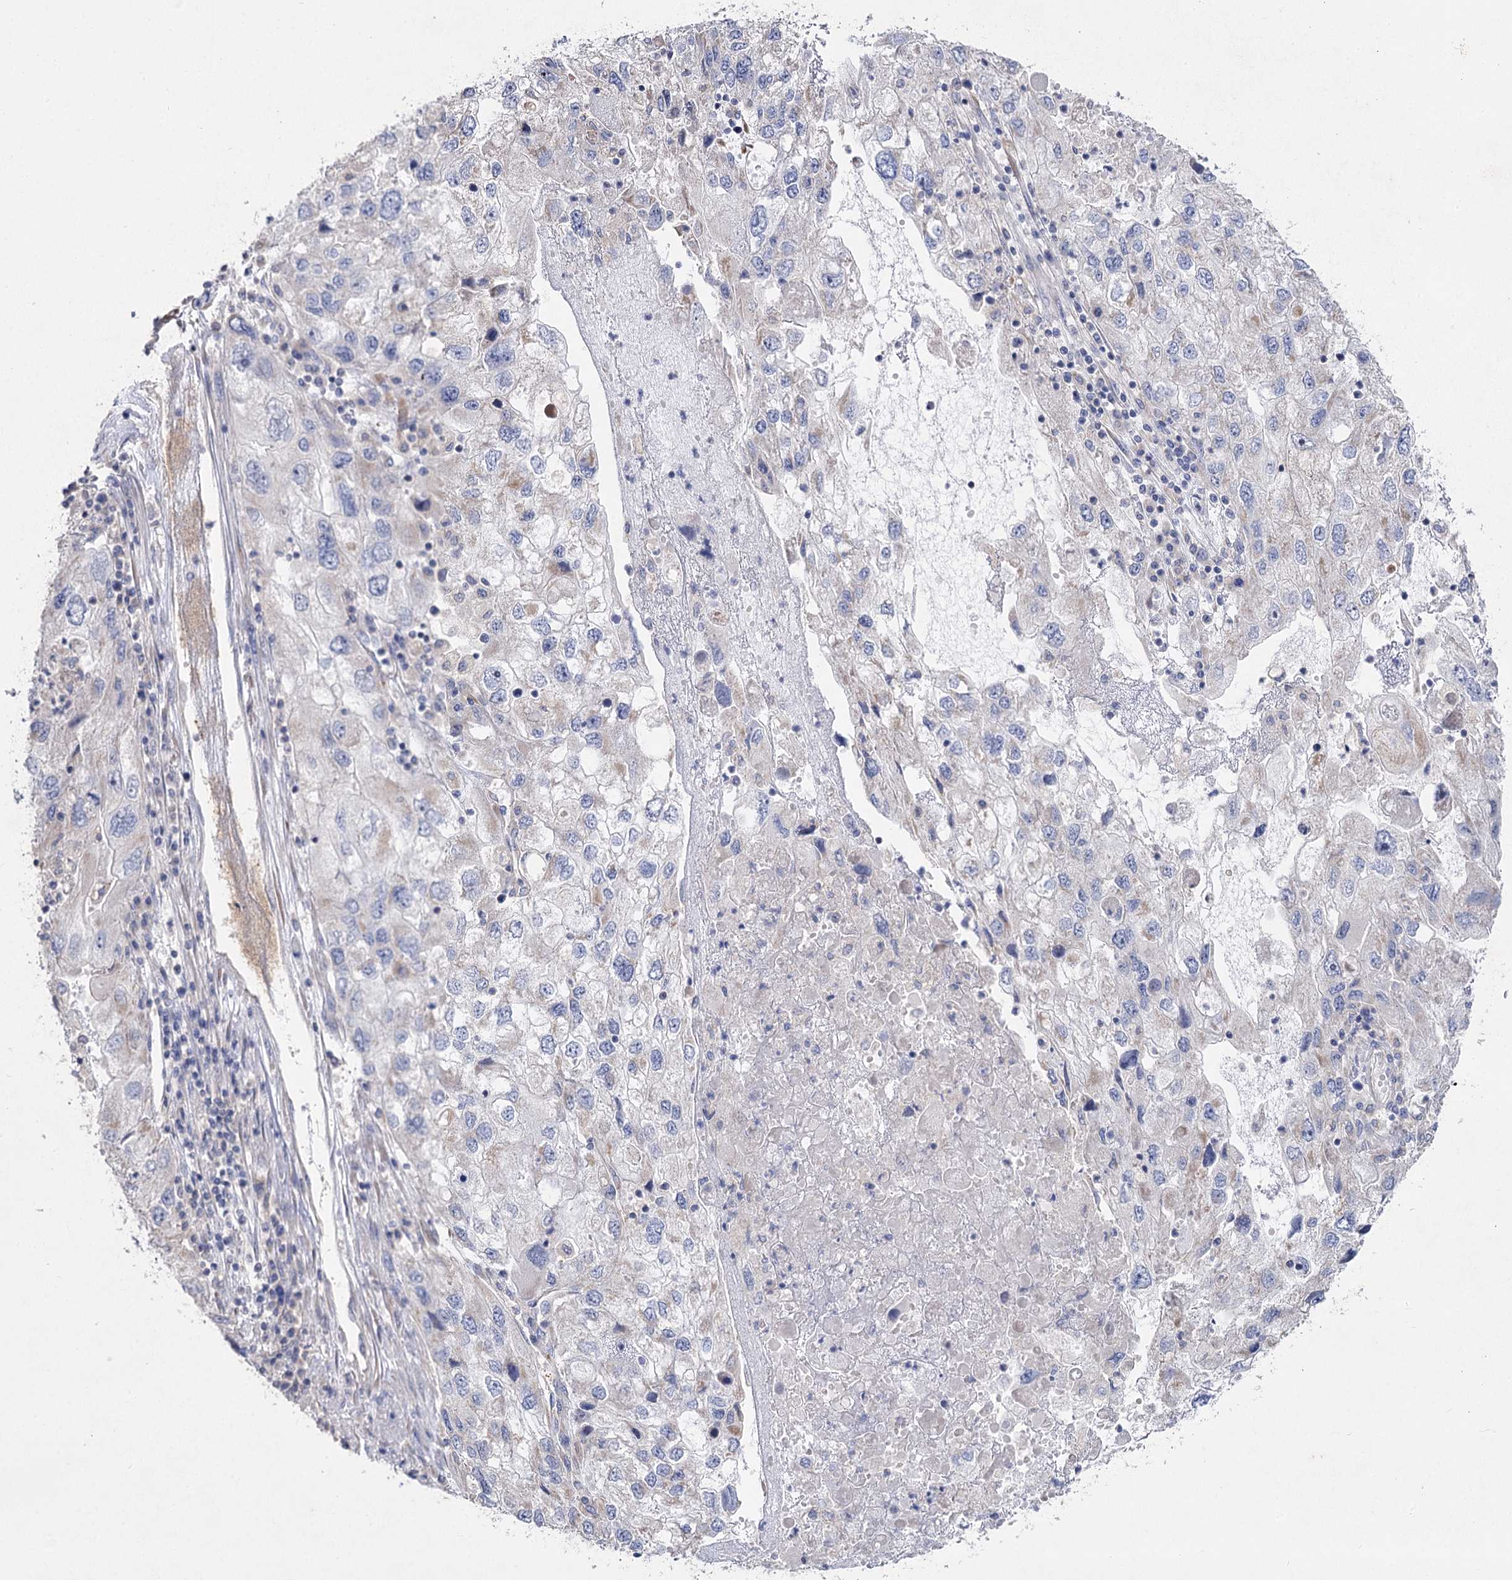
{"staining": {"intensity": "negative", "quantity": "none", "location": "none"}, "tissue": "endometrial cancer", "cell_type": "Tumor cells", "image_type": "cancer", "snomed": [{"axis": "morphology", "description": "Adenocarcinoma, NOS"}, {"axis": "topography", "description": "Endometrium"}], "caption": "An immunohistochemistry micrograph of endometrial cancer is shown. There is no staining in tumor cells of endometrial cancer.", "gene": "TMEM187", "patient": {"sex": "female", "age": 49}}